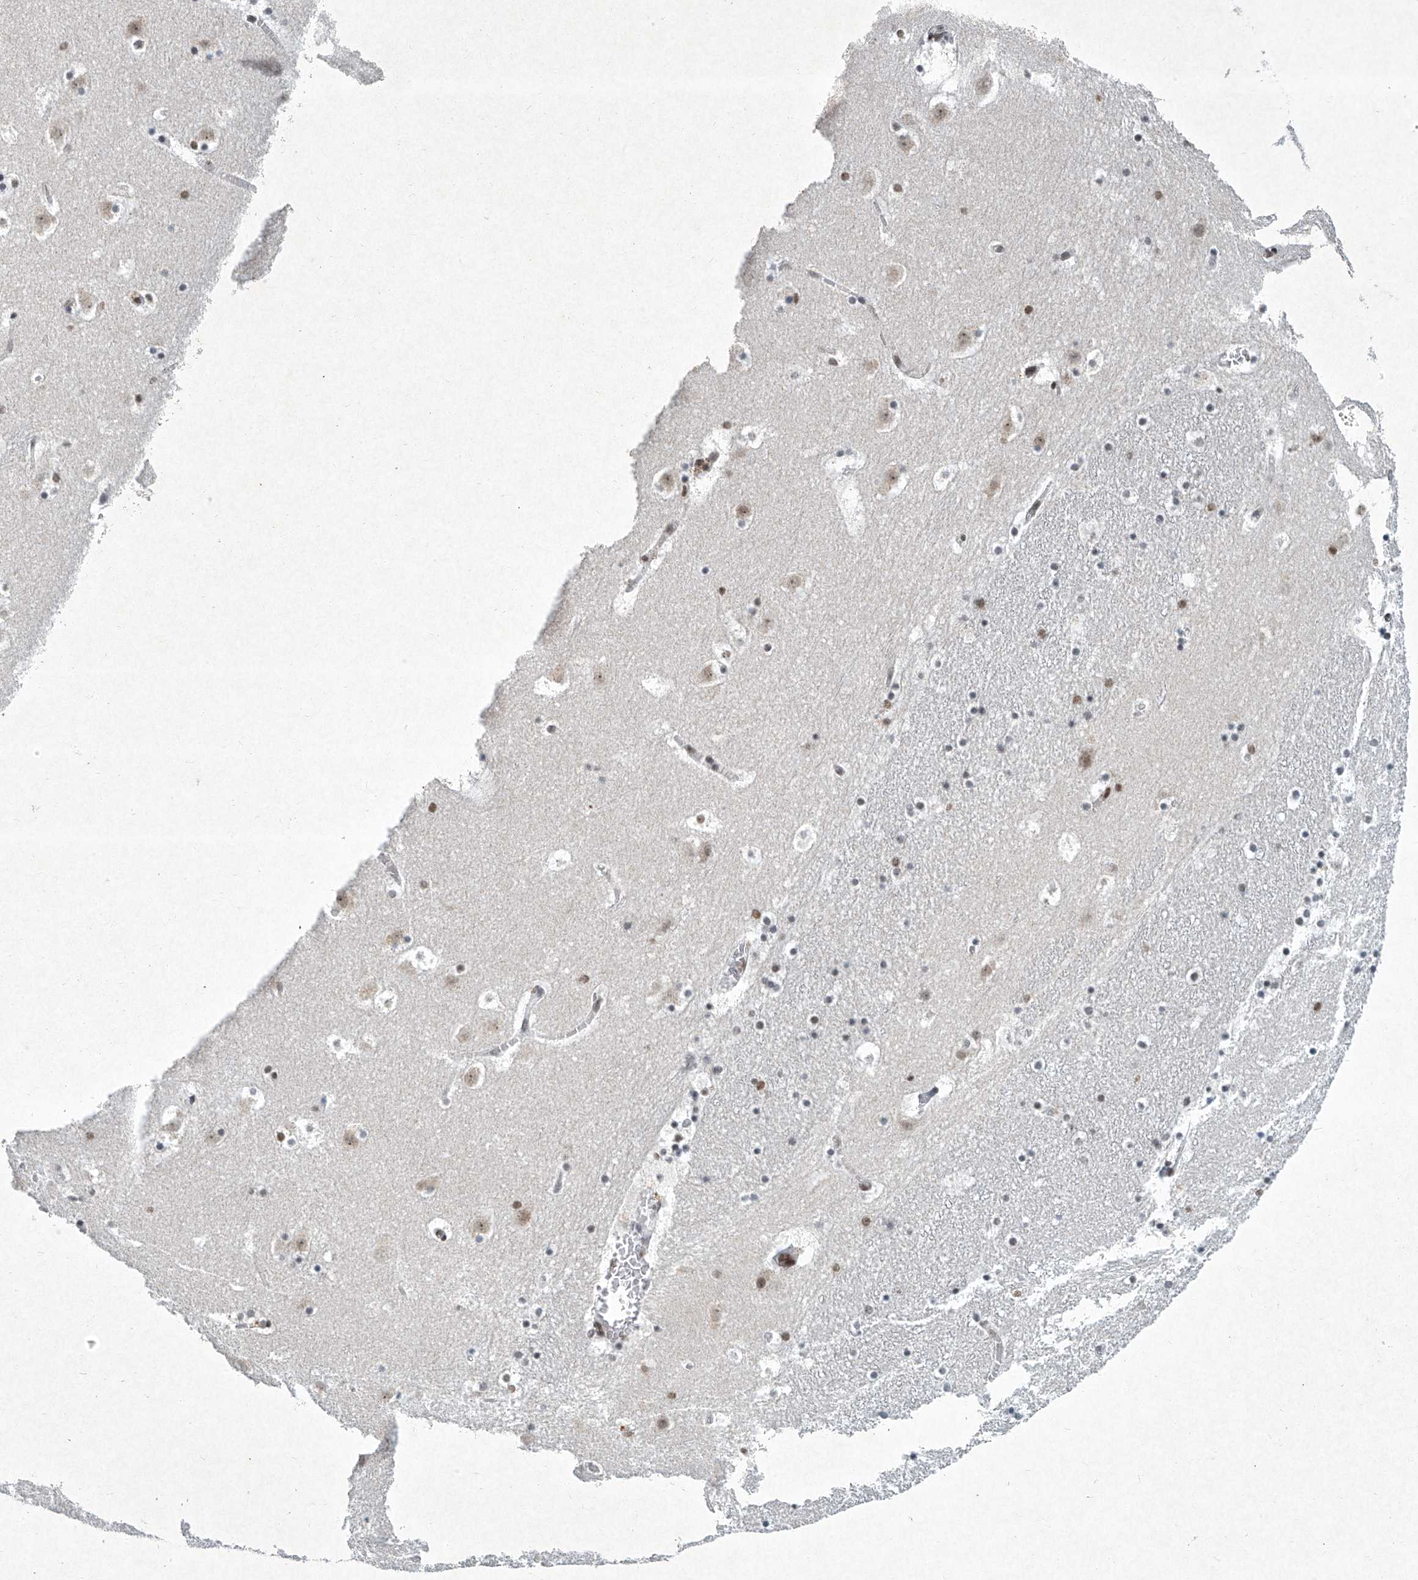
{"staining": {"intensity": "moderate", "quantity": "<25%", "location": "nuclear"}, "tissue": "caudate", "cell_type": "Glial cells", "image_type": "normal", "snomed": [{"axis": "morphology", "description": "Normal tissue, NOS"}, {"axis": "topography", "description": "Lateral ventricle wall"}], "caption": "A brown stain labels moderate nuclear expression of a protein in glial cells of normal human caudate. (IHC, brightfield microscopy, high magnification).", "gene": "TFDP1", "patient": {"sex": "male", "age": 45}}